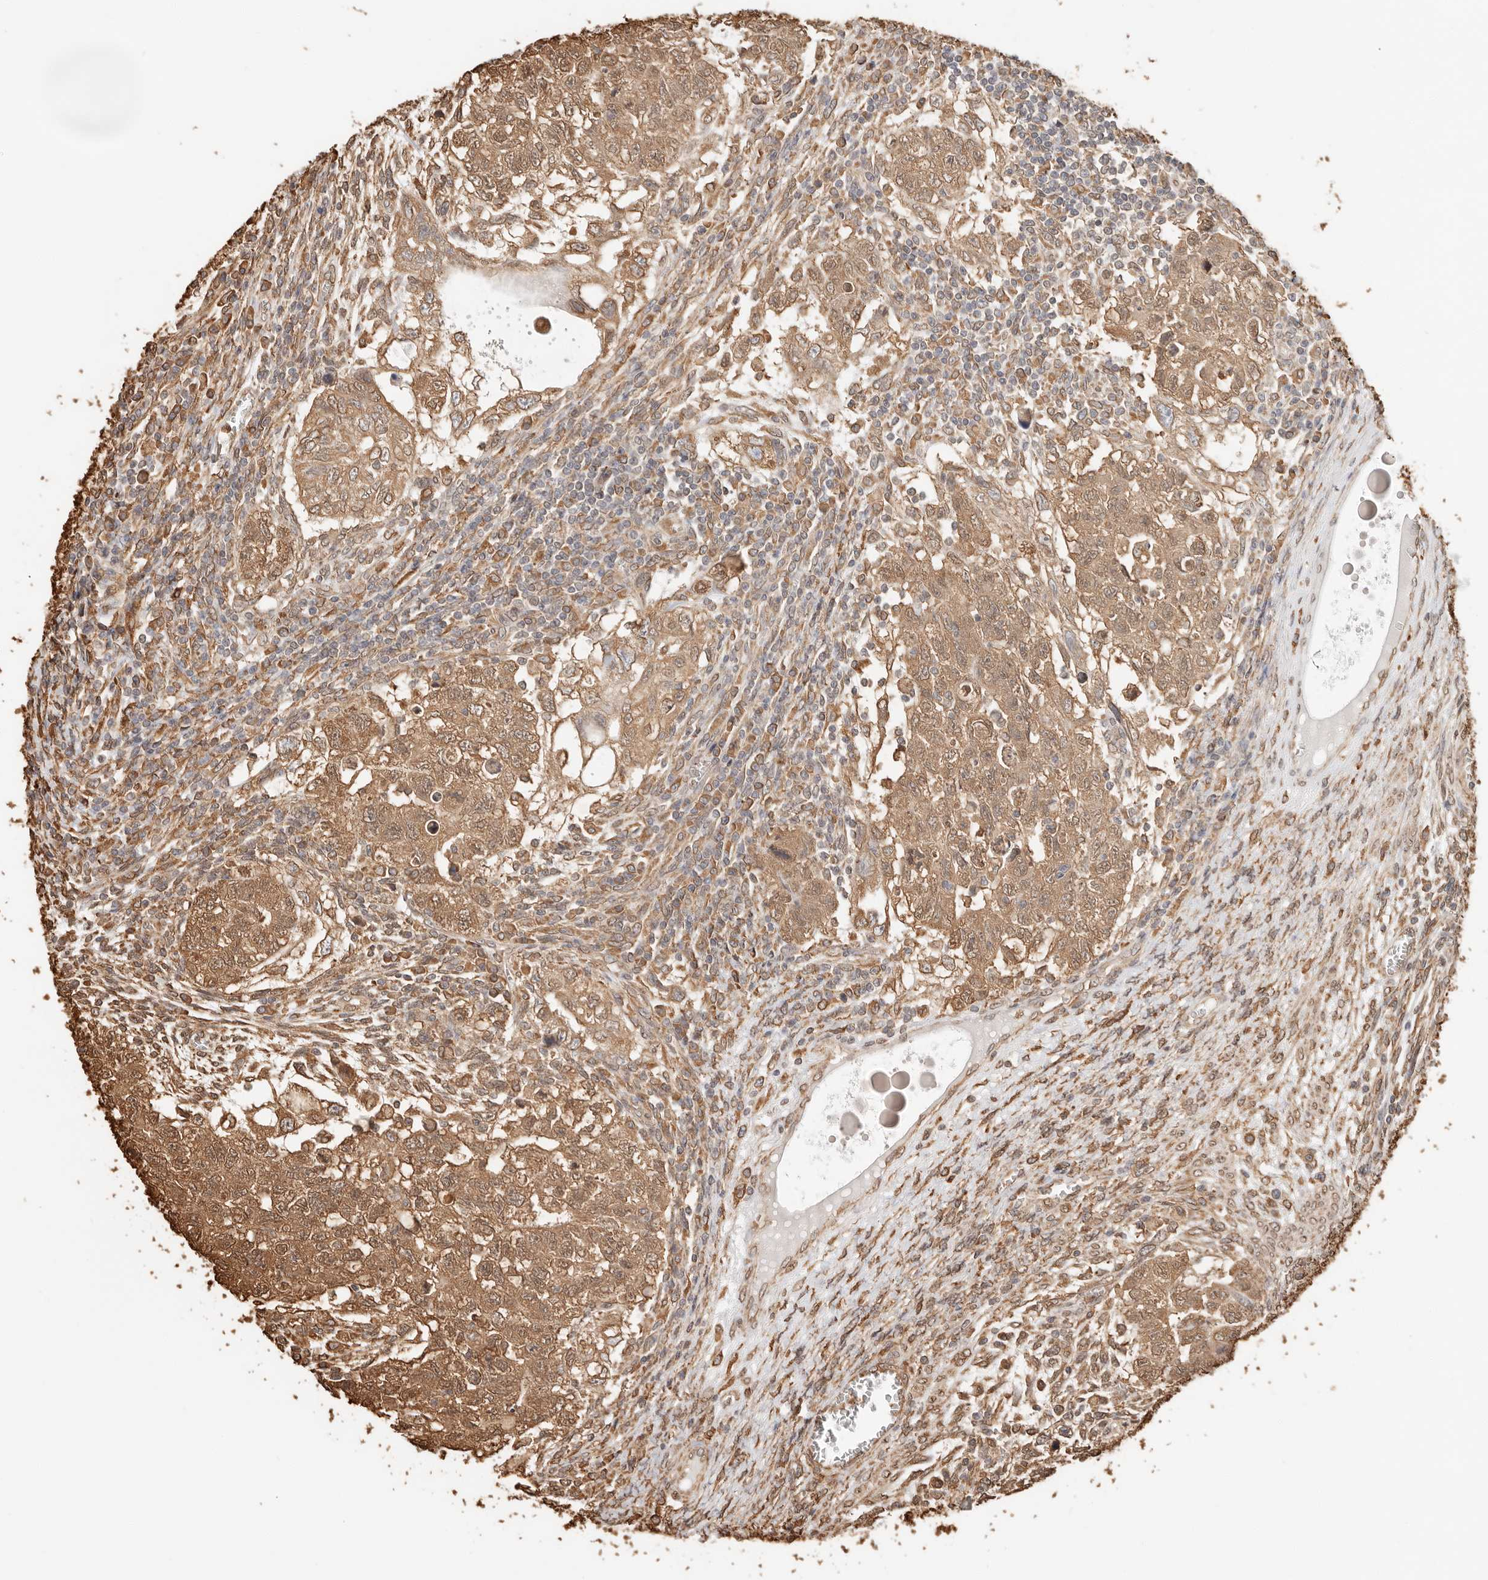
{"staining": {"intensity": "moderate", "quantity": ">75%", "location": "cytoplasmic/membranous,nuclear"}, "tissue": "testis cancer", "cell_type": "Tumor cells", "image_type": "cancer", "snomed": [{"axis": "morphology", "description": "Carcinoma, Embryonal, NOS"}, {"axis": "topography", "description": "Testis"}], "caption": "Testis cancer stained with DAB (3,3'-diaminobenzidine) immunohistochemistry (IHC) demonstrates medium levels of moderate cytoplasmic/membranous and nuclear expression in about >75% of tumor cells.", "gene": "ARHGEF10L", "patient": {"sex": "male", "age": 37}}